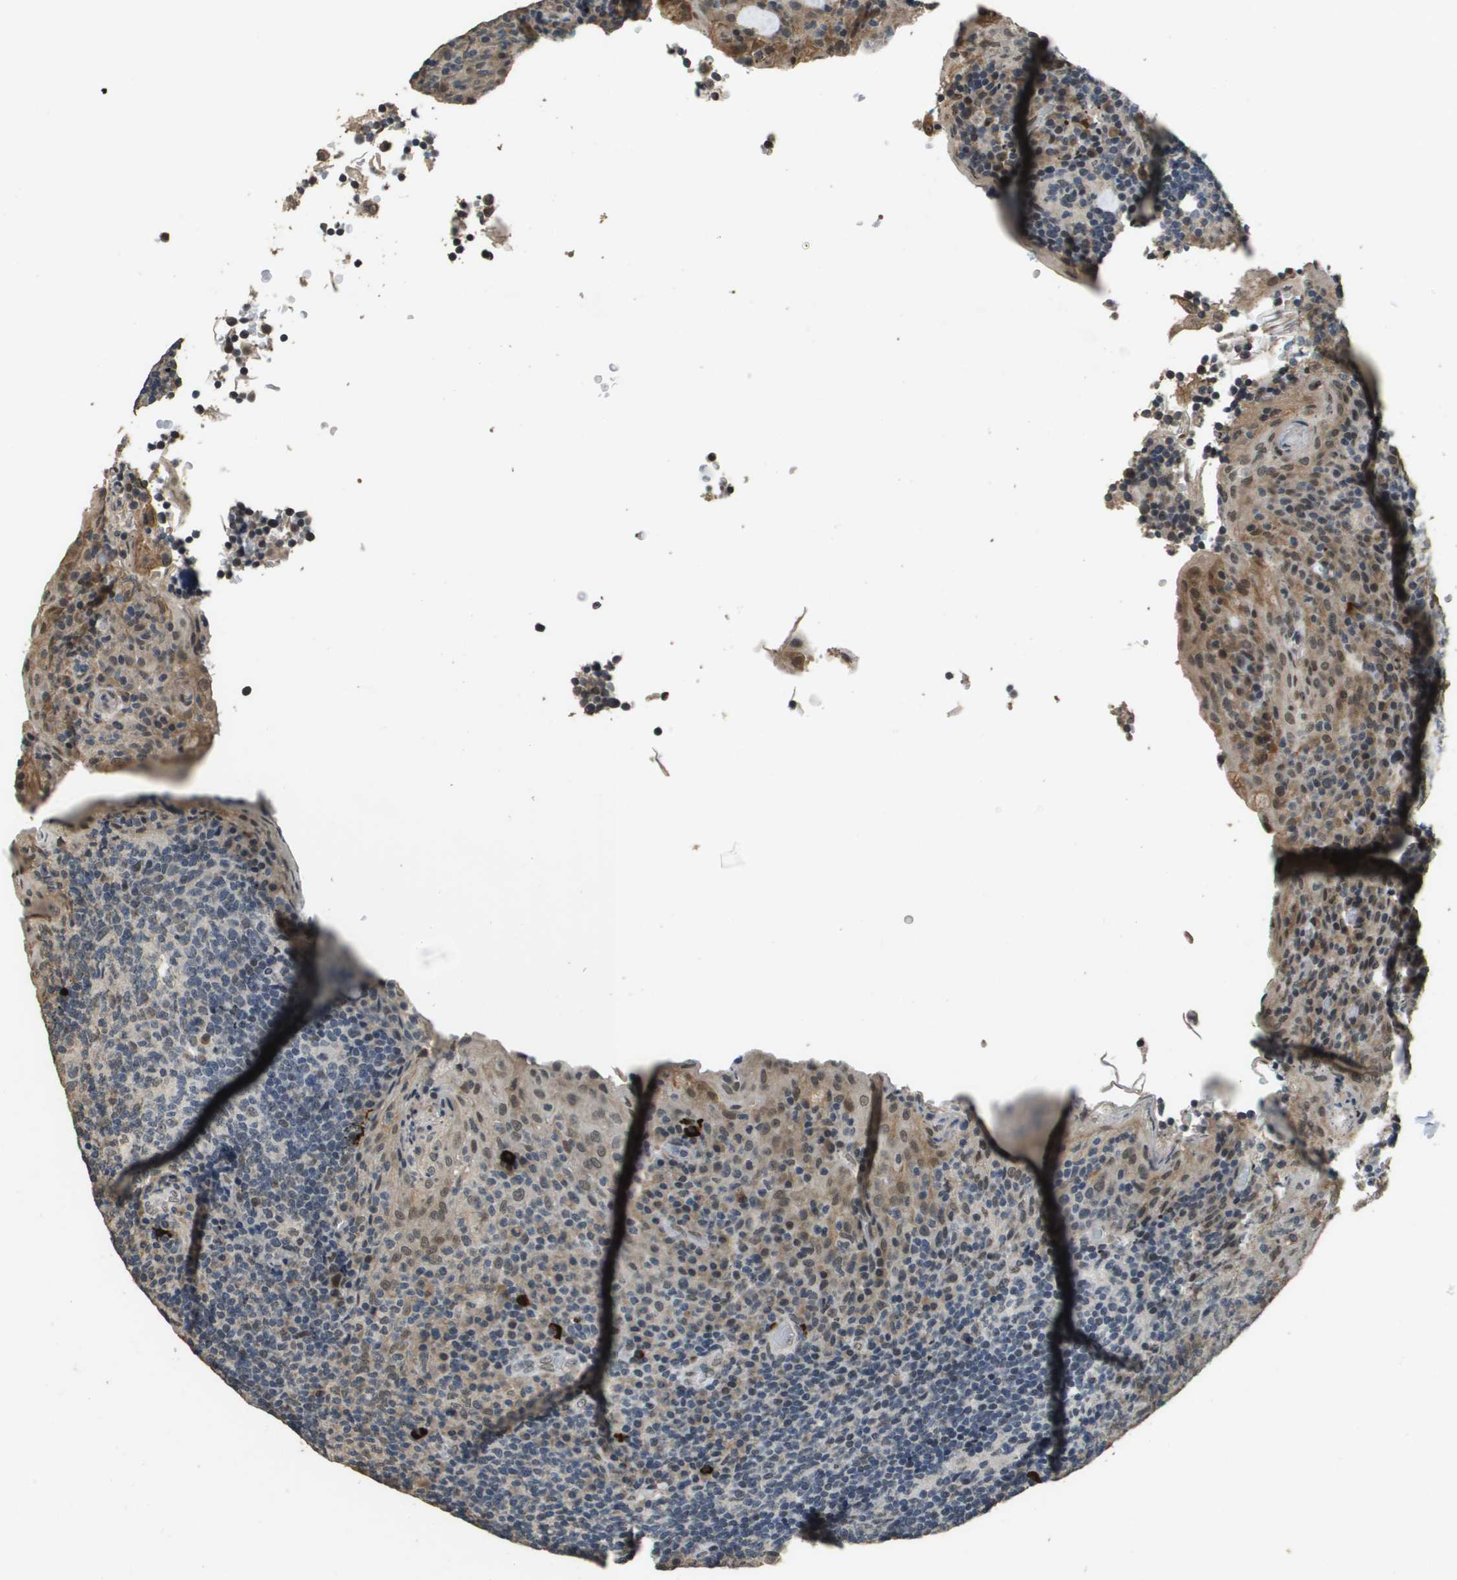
{"staining": {"intensity": "moderate", "quantity": "25%-75%", "location": "cytoplasmic/membranous,nuclear"}, "tissue": "tonsil", "cell_type": "Germinal center cells", "image_type": "normal", "snomed": [{"axis": "morphology", "description": "Normal tissue, NOS"}, {"axis": "topography", "description": "Tonsil"}], "caption": "Tonsil stained with a protein marker reveals moderate staining in germinal center cells.", "gene": "FANCC", "patient": {"sex": "male", "age": 17}}